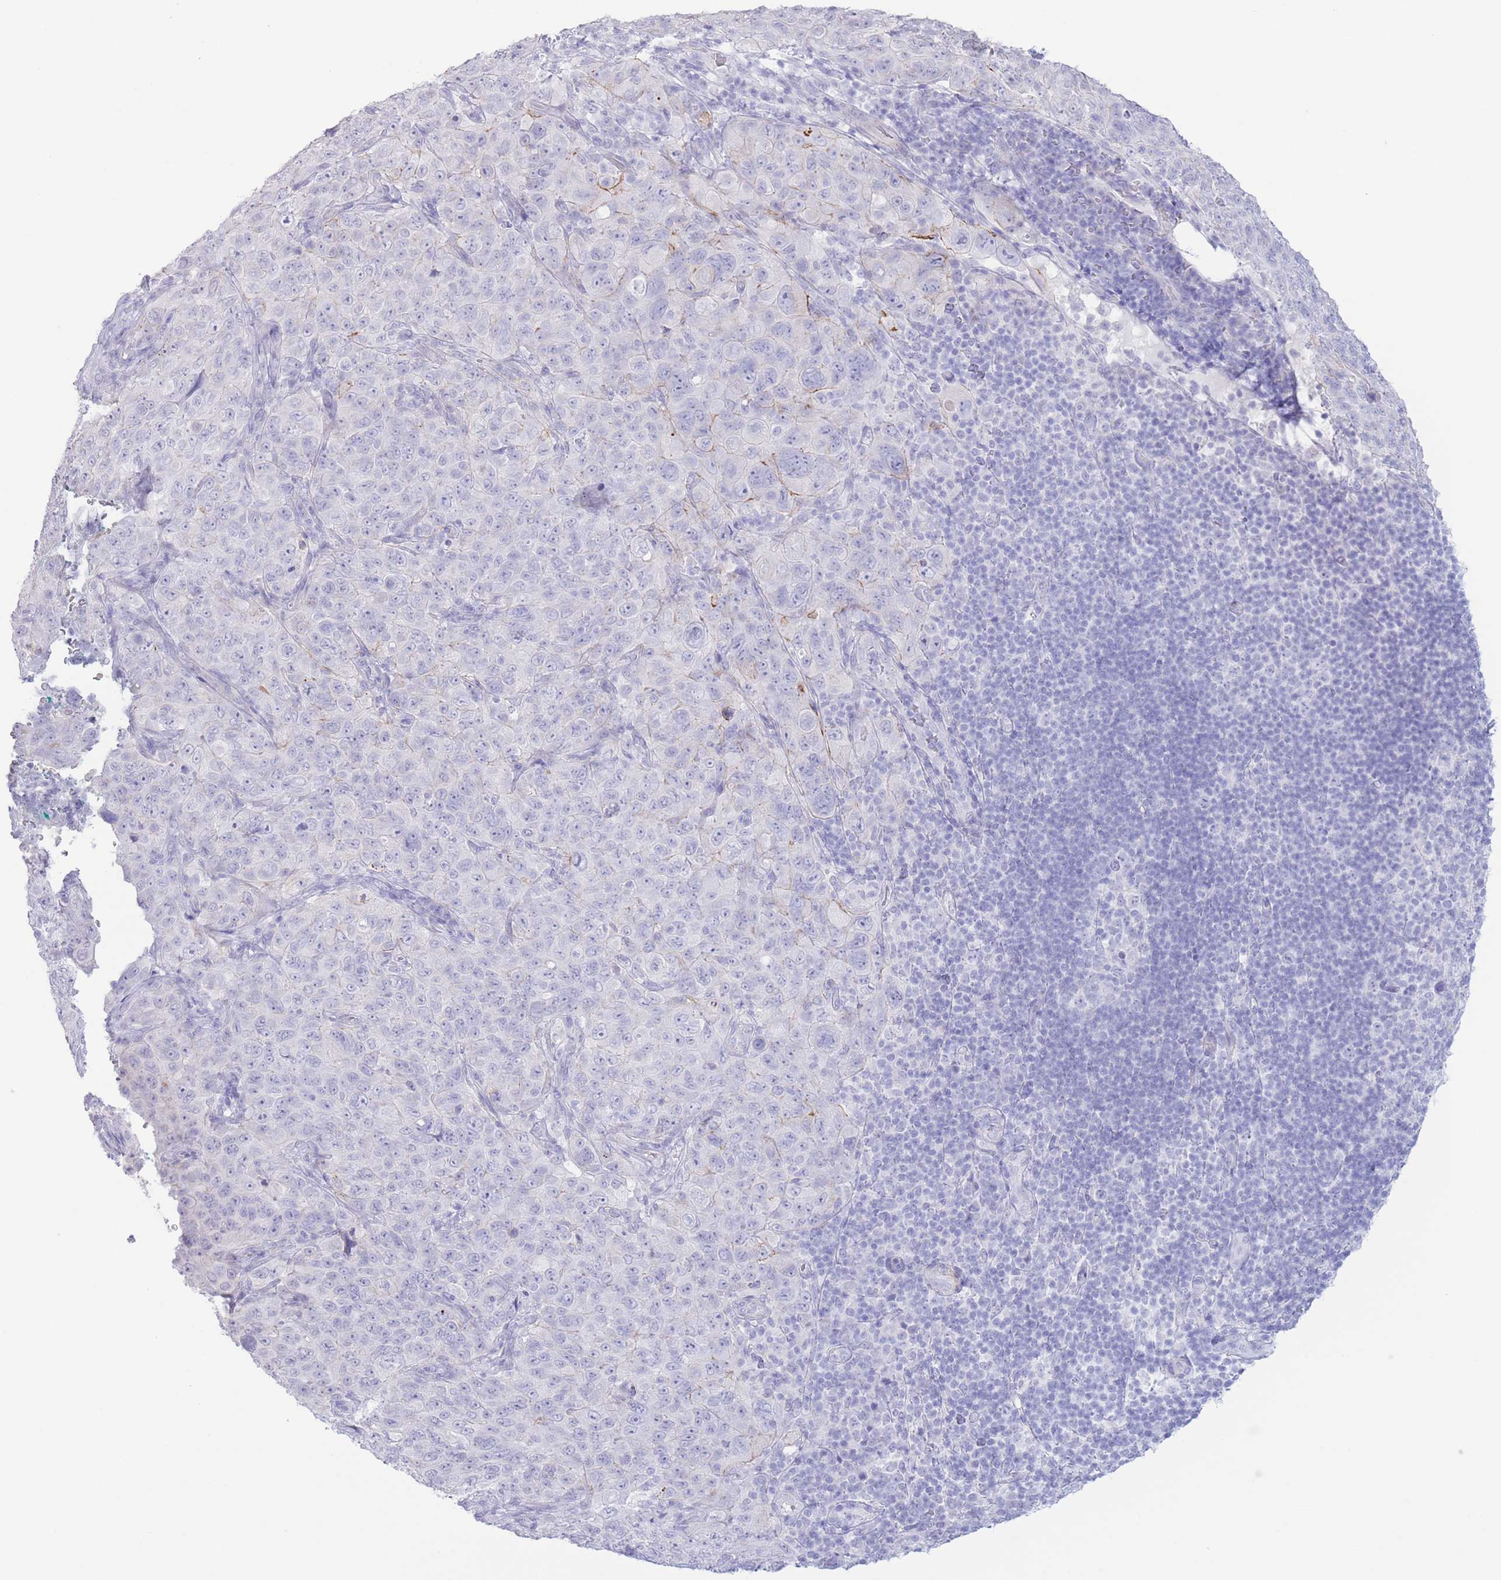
{"staining": {"intensity": "negative", "quantity": "none", "location": "none"}, "tissue": "pancreatic cancer", "cell_type": "Tumor cells", "image_type": "cancer", "snomed": [{"axis": "morphology", "description": "Adenocarcinoma, NOS"}, {"axis": "topography", "description": "Pancreas"}], "caption": "DAB immunohistochemical staining of human adenocarcinoma (pancreatic) reveals no significant expression in tumor cells.", "gene": "PKLR", "patient": {"sex": "male", "age": 68}}